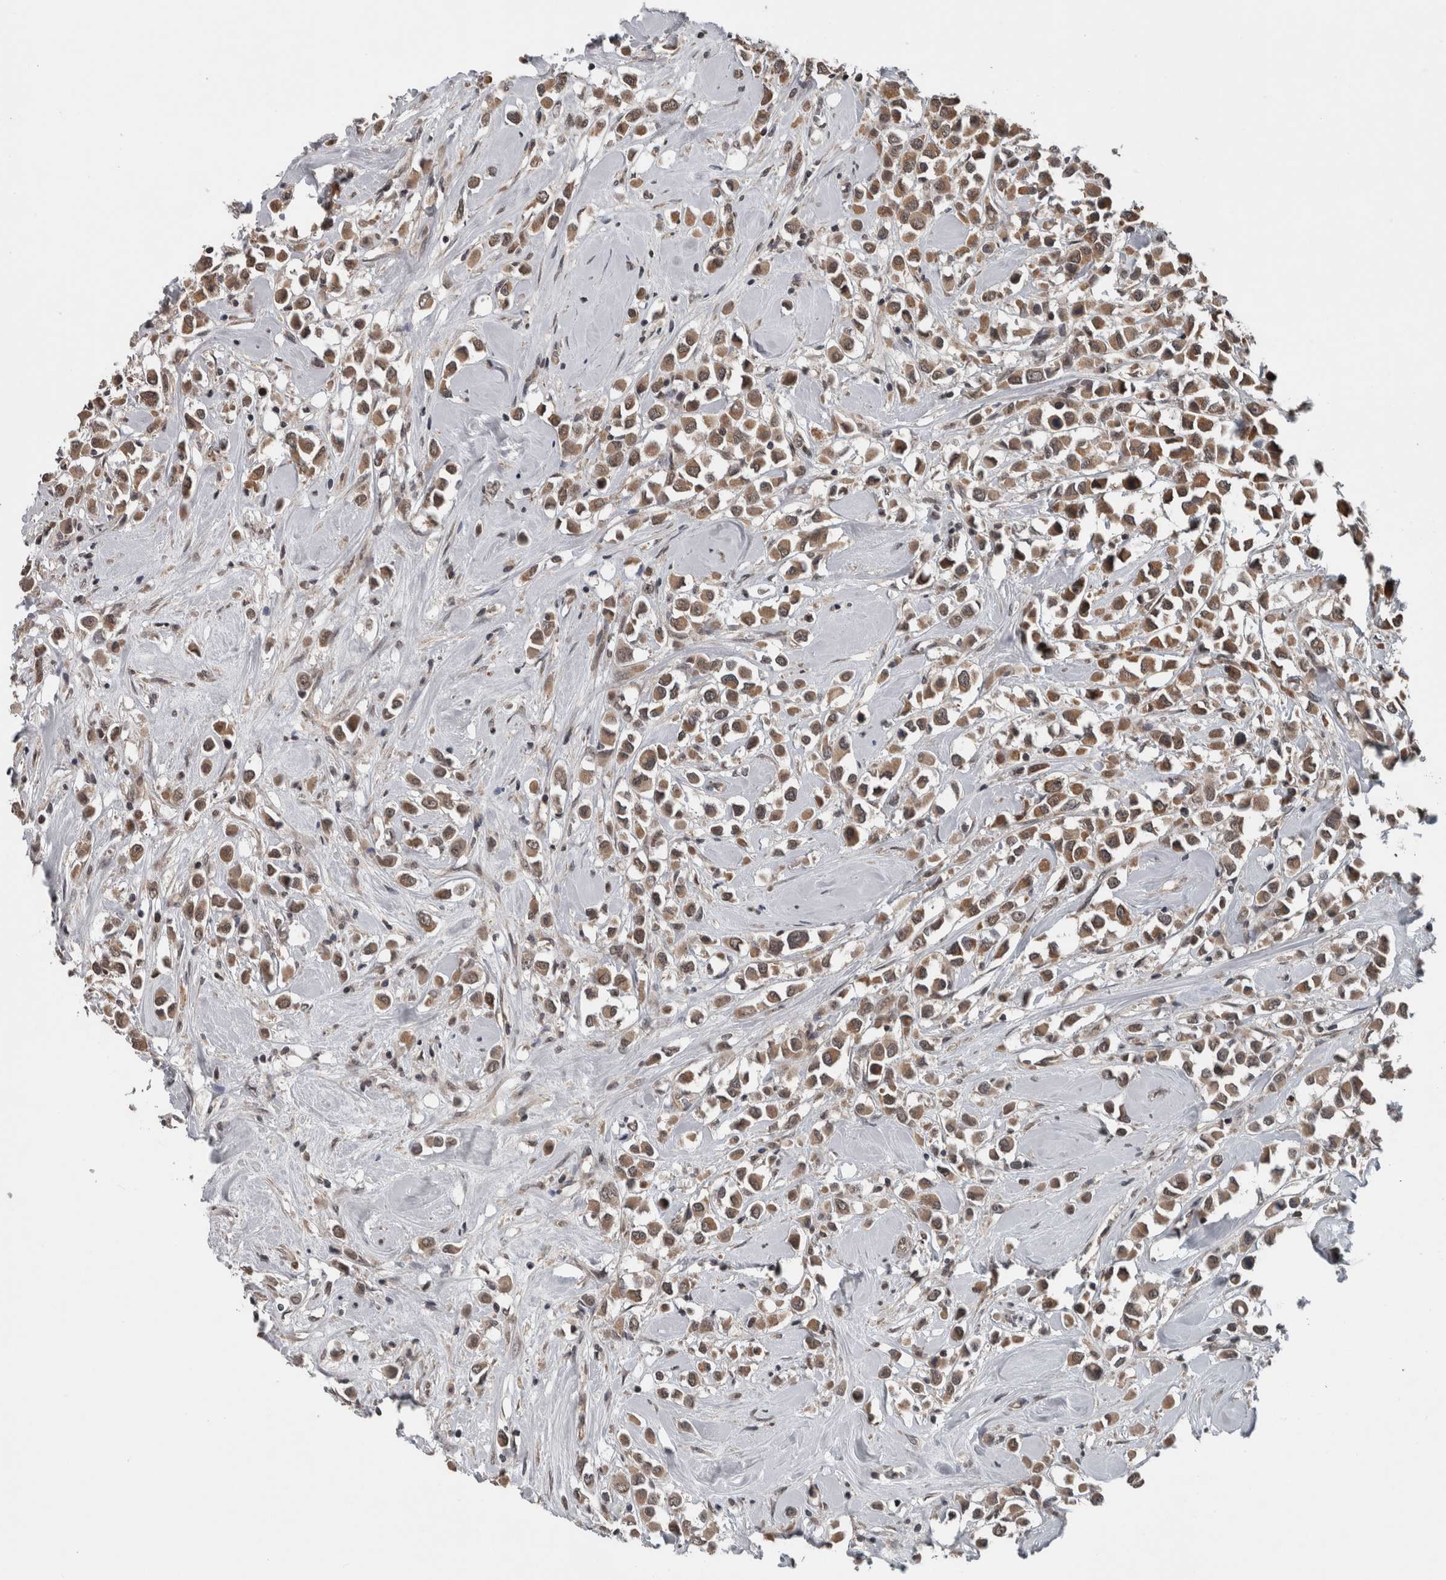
{"staining": {"intensity": "moderate", "quantity": ">75%", "location": "cytoplasmic/membranous"}, "tissue": "breast cancer", "cell_type": "Tumor cells", "image_type": "cancer", "snomed": [{"axis": "morphology", "description": "Duct carcinoma"}, {"axis": "topography", "description": "Breast"}], "caption": "Brown immunohistochemical staining in breast intraductal carcinoma shows moderate cytoplasmic/membranous staining in about >75% of tumor cells. (Stains: DAB in brown, nuclei in blue, Microscopy: brightfield microscopy at high magnification).", "gene": "ENY2", "patient": {"sex": "female", "age": 61}}